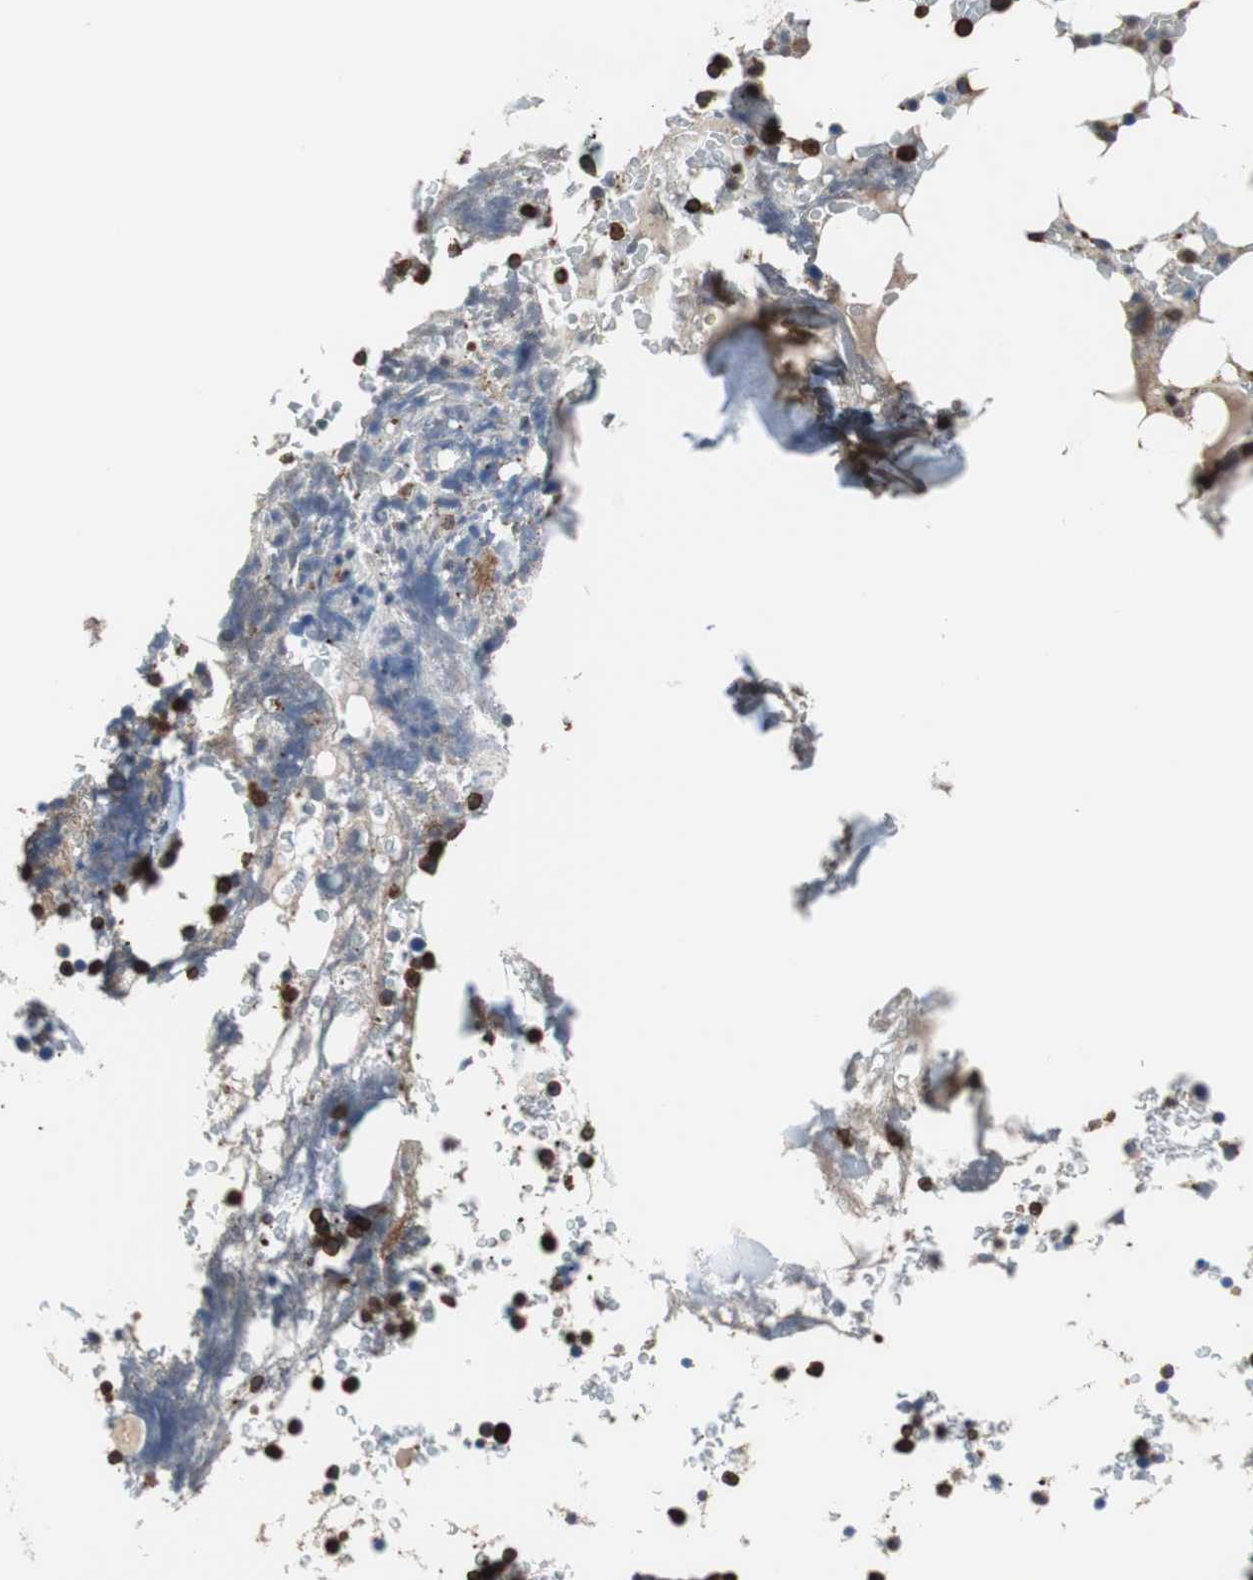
{"staining": {"intensity": "strong", "quantity": "<25%", "location": "cytoplasmic/membranous"}, "tissue": "bone marrow", "cell_type": "Hematopoietic cells", "image_type": "normal", "snomed": [{"axis": "morphology", "description": "Normal tissue, NOS"}, {"axis": "topography", "description": "Bone marrow"}], "caption": "DAB (3,3'-diaminobenzidine) immunohistochemical staining of benign human bone marrow exhibits strong cytoplasmic/membranous protein expression in approximately <25% of hematopoietic cells. The protein of interest is shown in brown color, while the nuclei are stained blue.", "gene": "PLCG2", "patient": {"sex": "female", "age": 66}}